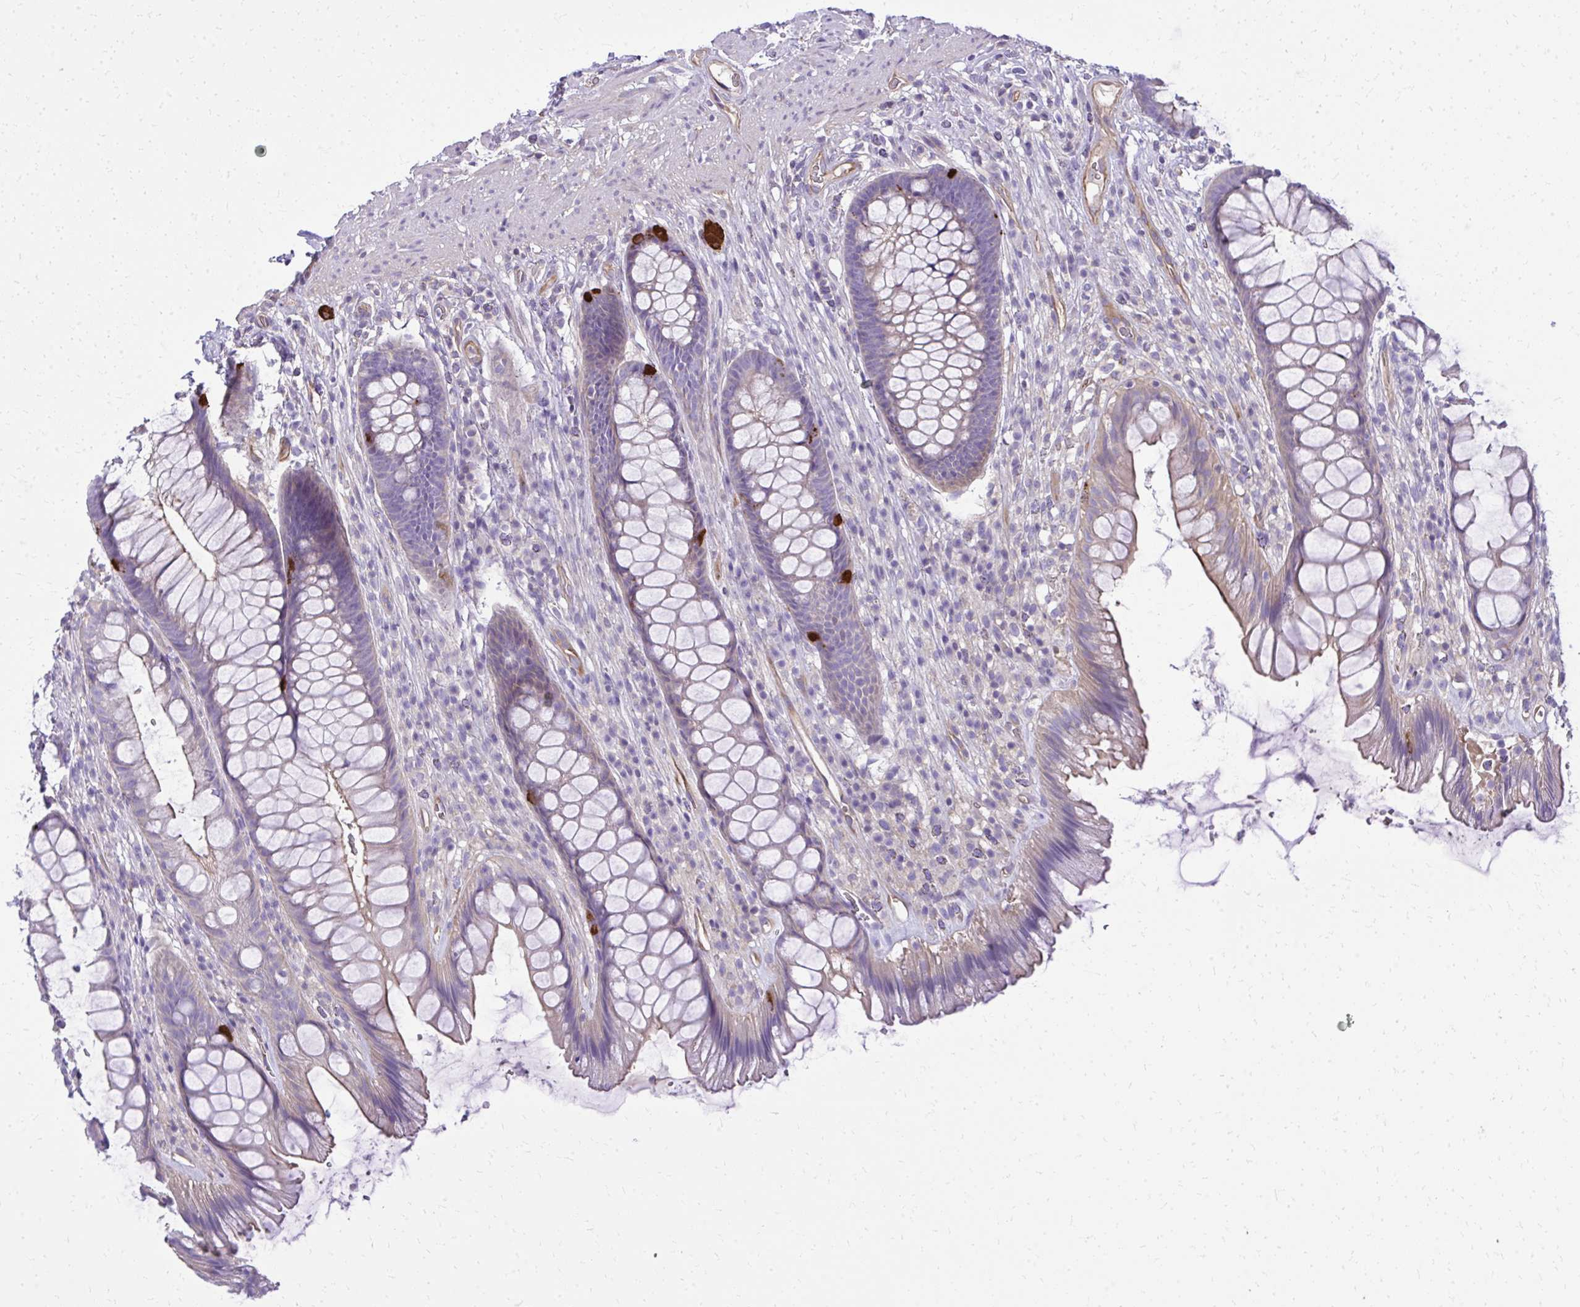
{"staining": {"intensity": "strong", "quantity": "<25%", "location": "cytoplasmic/membranous"}, "tissue": "rectum", "cell_type": "Glandular cells", "image_type": "normal", "snomed": [{"axis": "morphology", "description": "Normal tissue, NOS"}, {"axis": "topography", "description": "Rectum"}], "caption": "An immunohistochemistry micrograph of unremarkable tissue is shown. Protein staining in brown shows strong cytoplasmic/membranous positivity in rectum within glandular cells.", "gene": "RUNDC3B", "patient": {"sex": "male", "age": 53}}